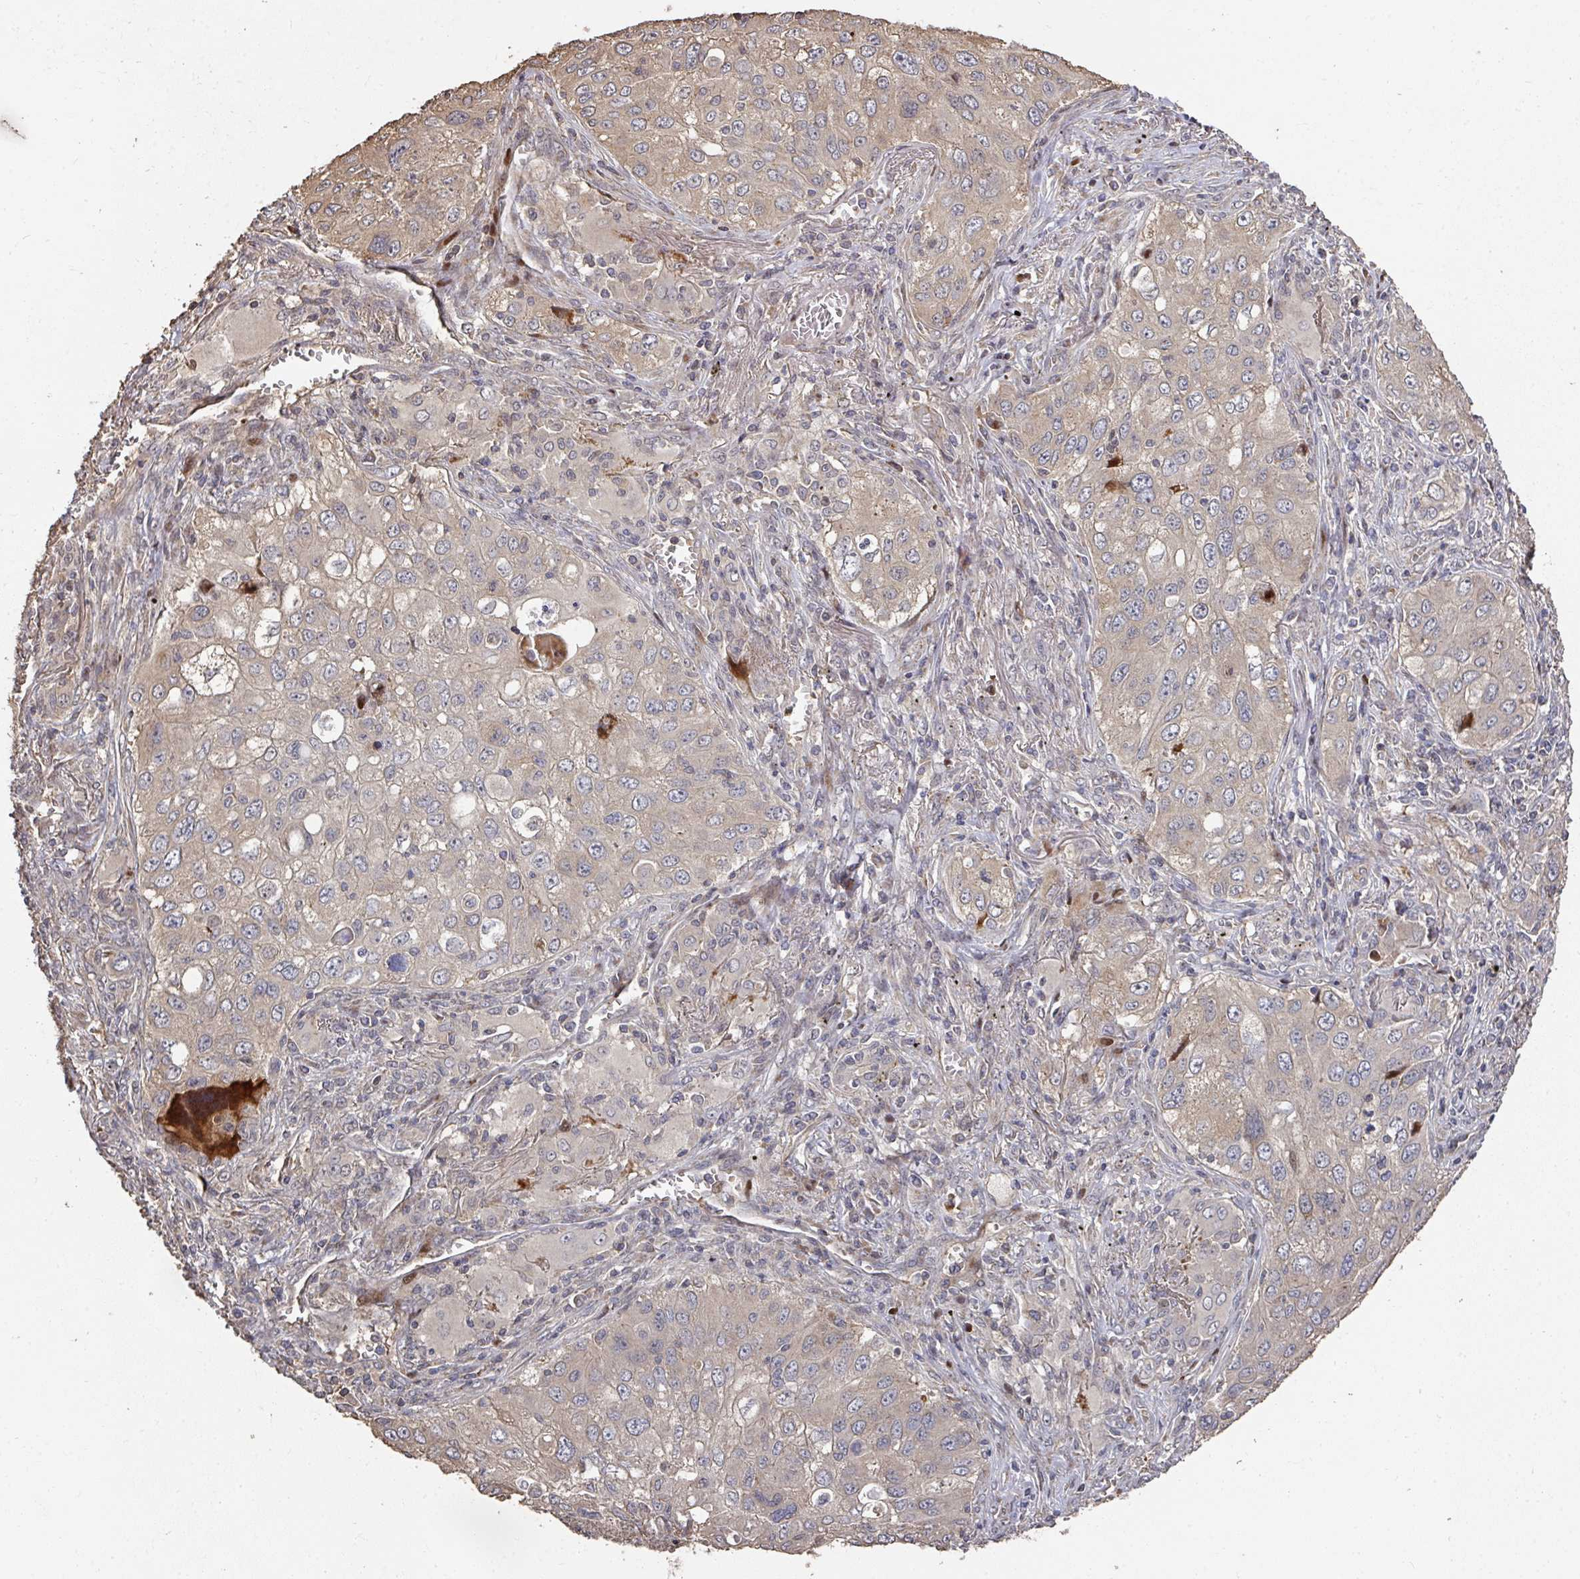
{"staining": {"intensity": "weak", "quantity": "<25%", "location": "cytoplasmic/membranous"}, "tissue": "lung cancer", "cell_type": "Tumor cells", "image_type": "cancer", "snomed": [{"axis": "morphology", "description": "Adenocarcinoma, NOS"}, {"axis": "morphology", "description": "Adenocarcinoma, metastatic, NOS"}, {"axis": "topography", "description": "Lymph node"}, {"axis": "topography", "description": "Lung"}], "caption": "Tumor cells show no significant protein positivity in lung metastatic adenocarcinoma.", "gene": "CA7", "patient": {"sex": "female", "age": 42}}